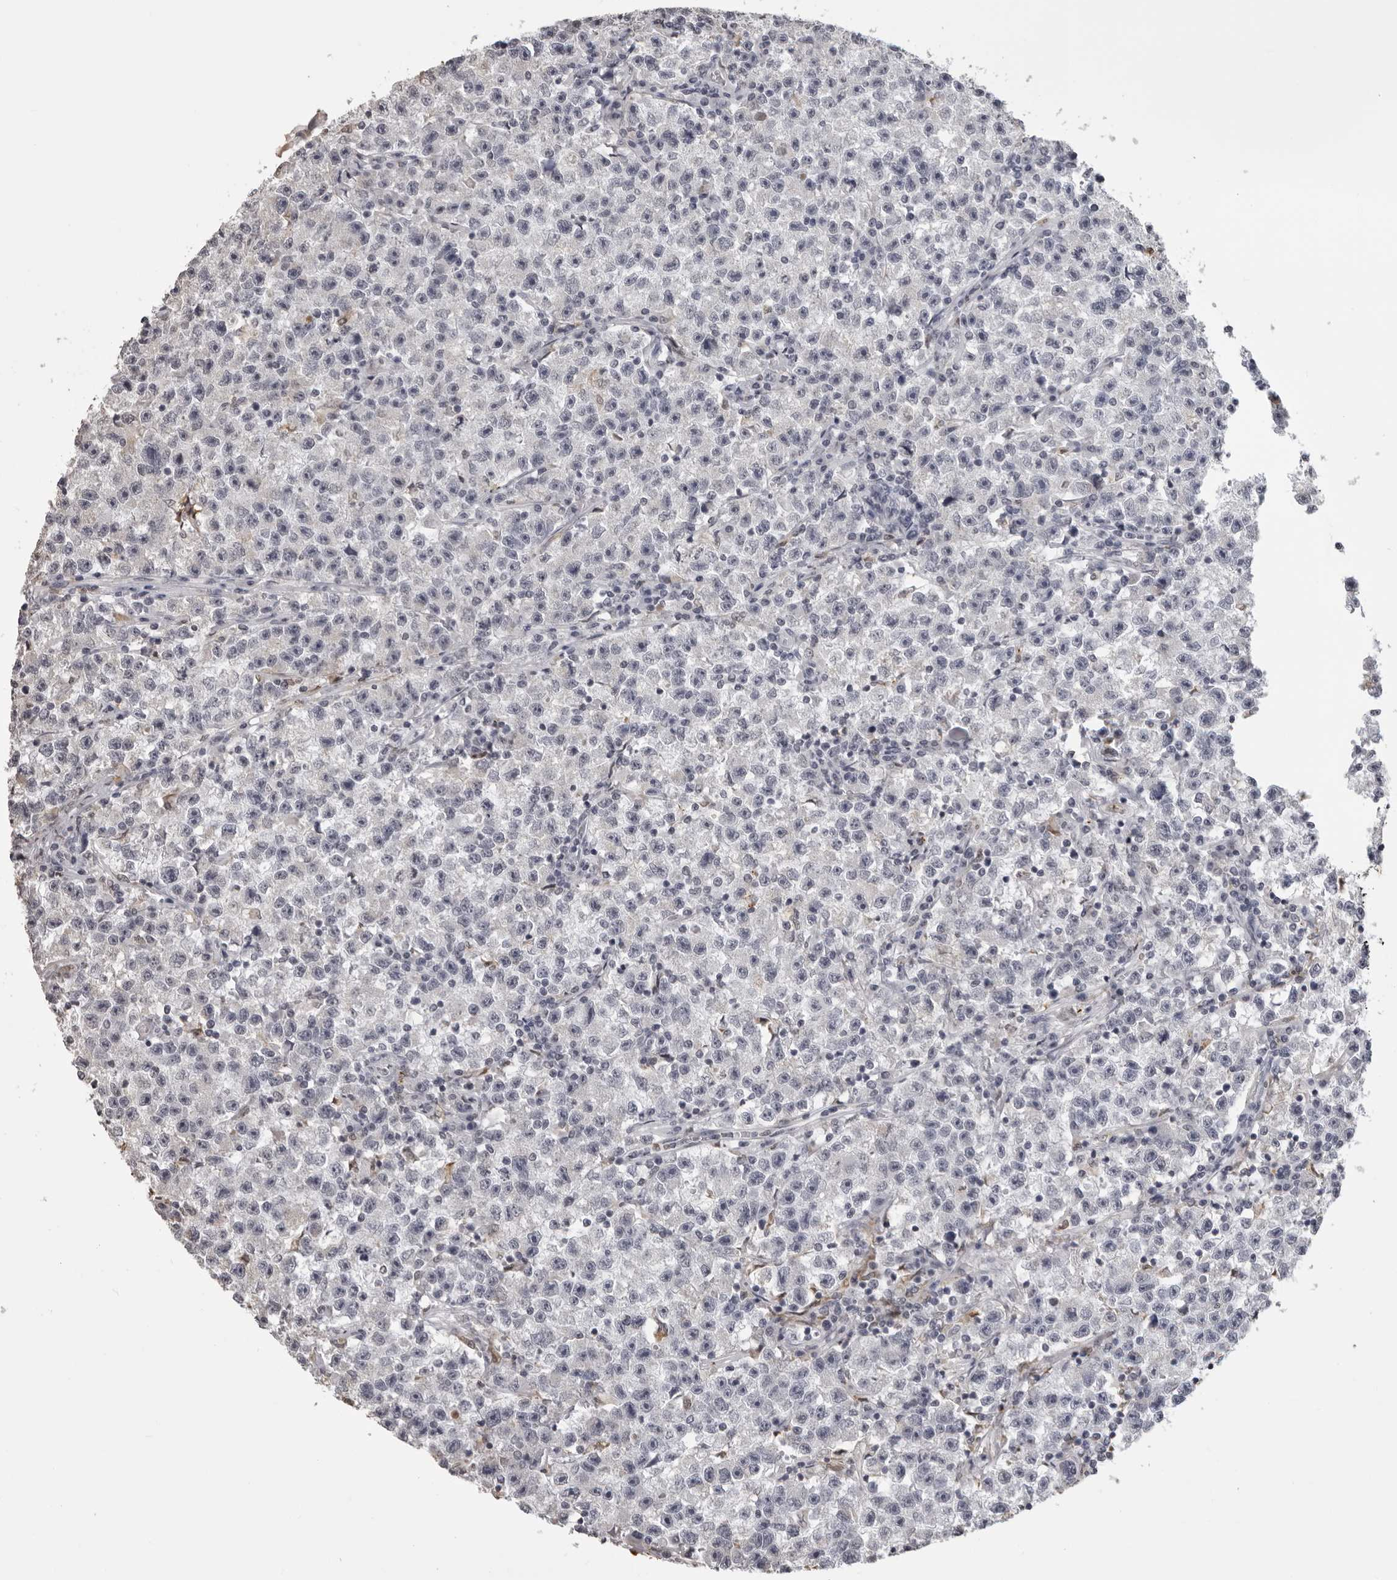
{"staining": {"intensity": "negative", "quantity": "none", "location": "none"}, "tissue": "testis cancer", "cell_type": "Tumor cells", "image_type": "cancer", "snomed": [{"axis": "morphology", "description": "Seminoma, NOS"}, {"axis": "topography", "description": "Testis"}], "caption": "Tumor cells show no significant protein expression in seminoma (testis).", "gene": "IL31", "patient": {"sex": "male", "age": 22}}